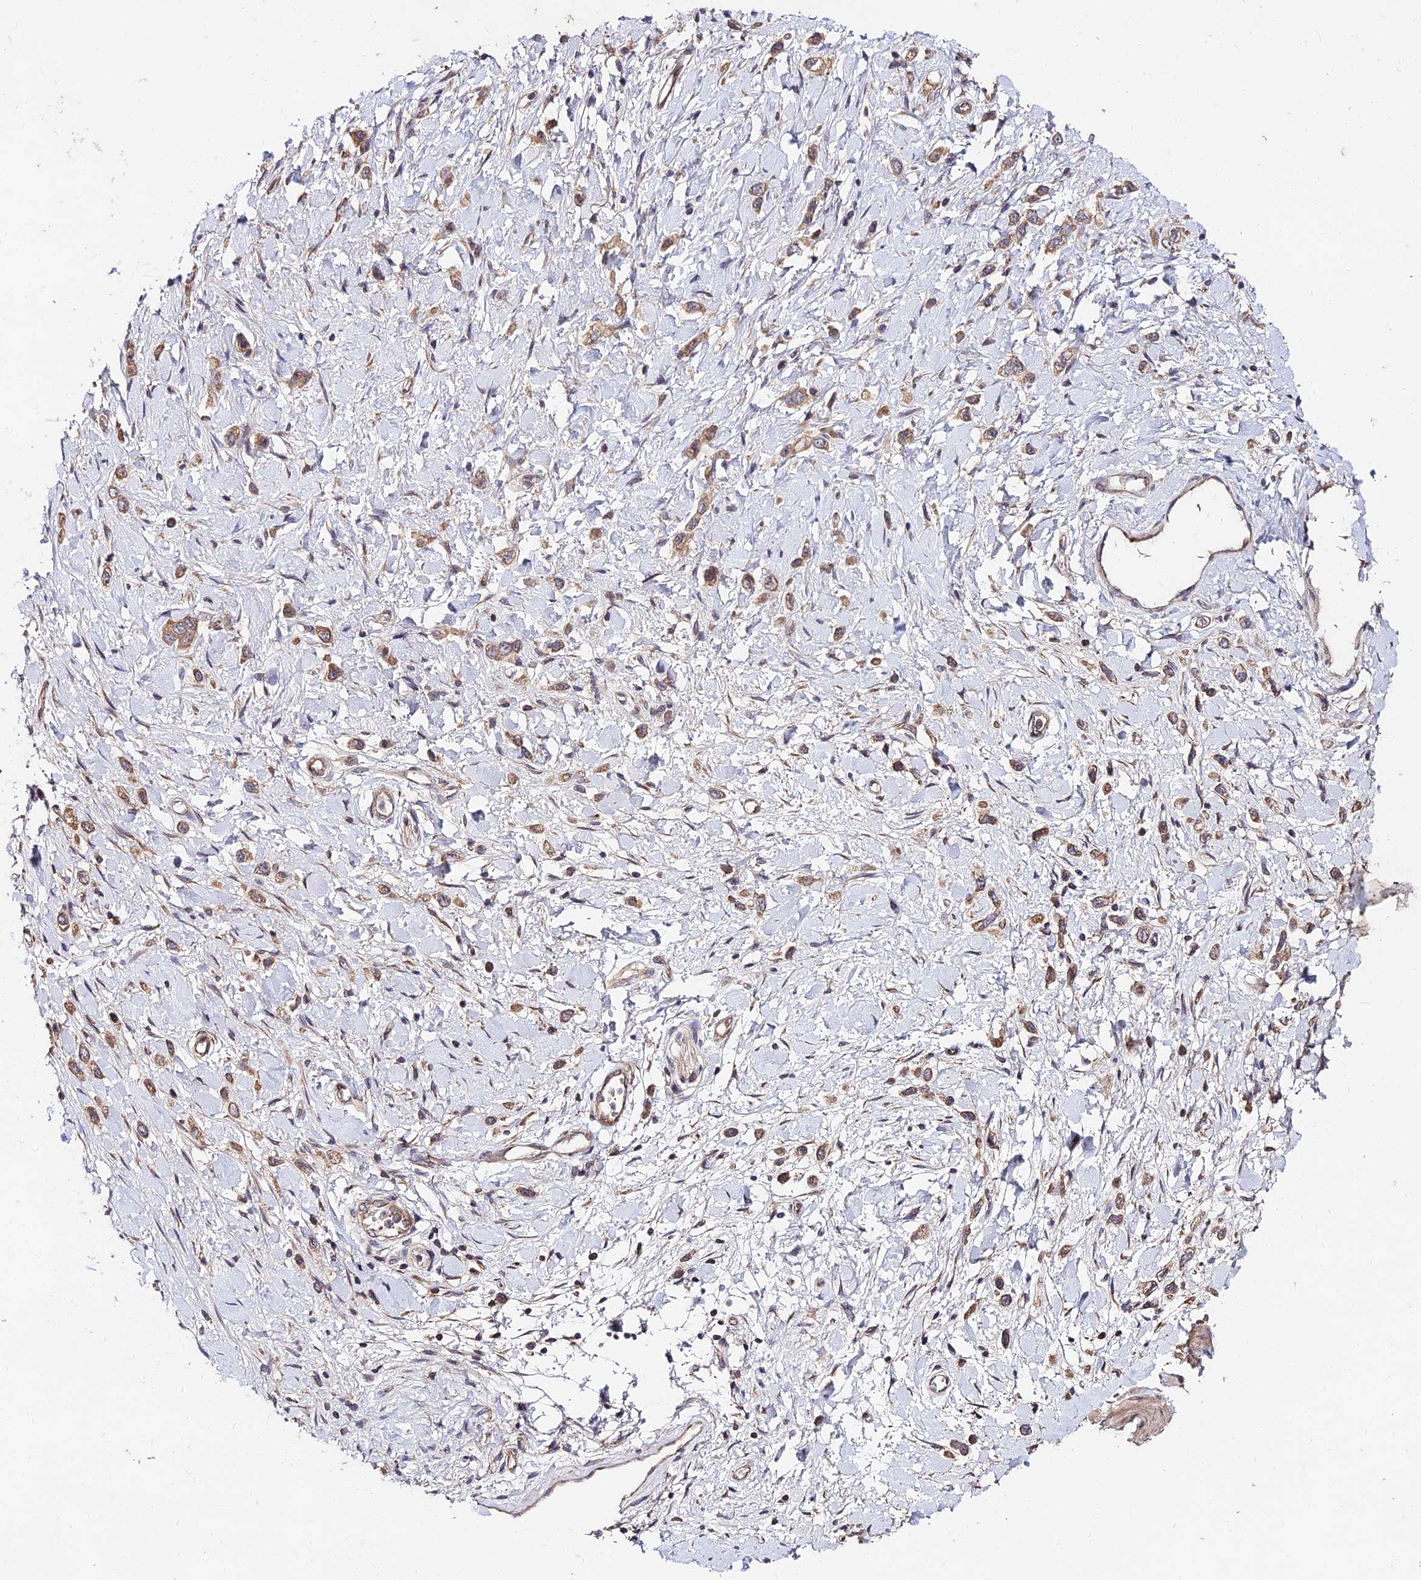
{"staining": {"intensity": "moderate", "quantity": ">75%", "location": "cytoplasmic/membranous"}, "tissue": "stomach cancer", "cell_type": "Tumor cells", "image_type": "cancer", "snomed": [{"axis": "morphology", "description": "Adenocarcinoma, NOS"}, {"axis": "topography", "description": "Stomach"}], "caption": "A medium amount of moderate cytoplasmic/membranous staining is appreciated in approximately >75% of tumor cells in stomach cancer (adenocarcinoma) tissue.", "gene": "MKKS", "patient": {"sex": "female", "age": 65}}